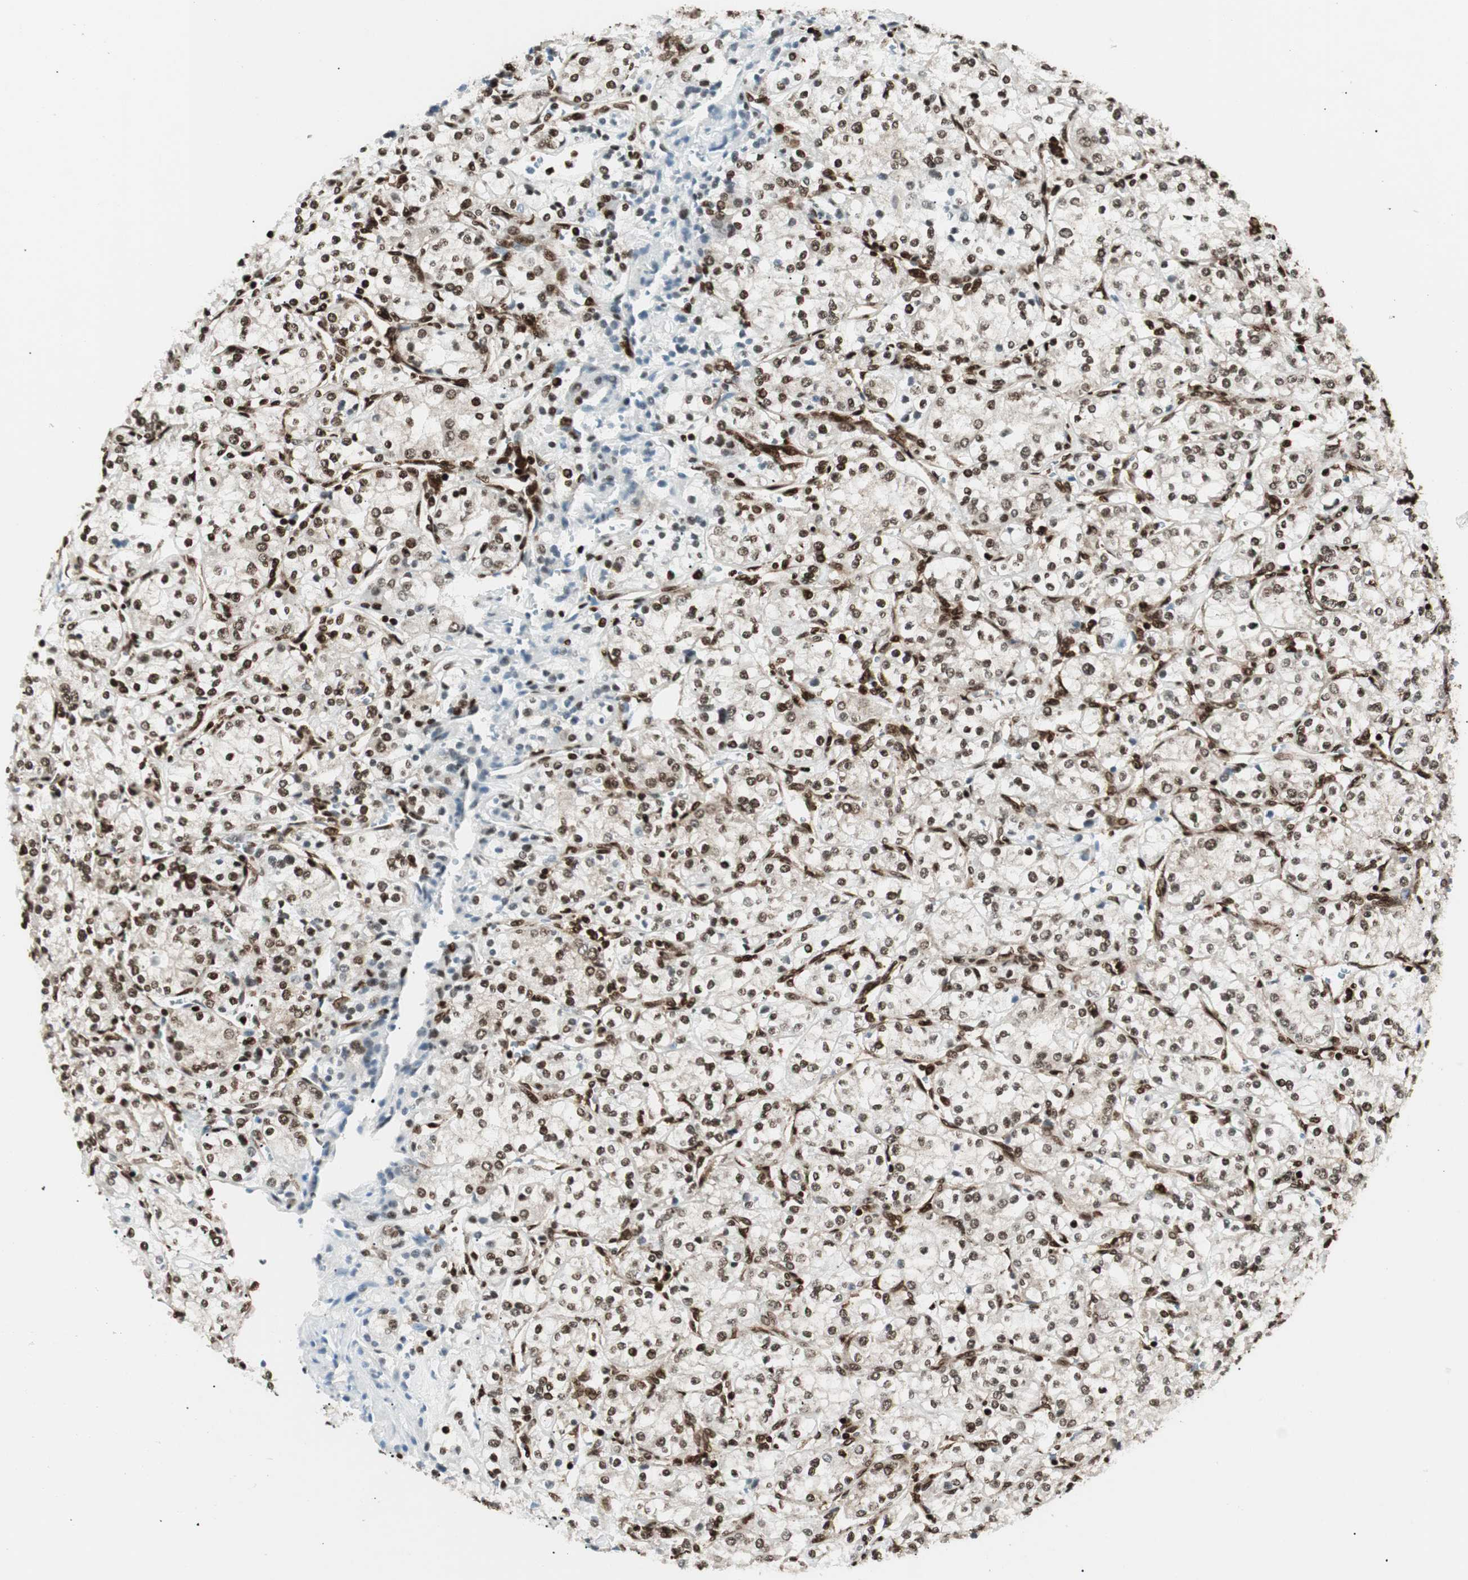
{"staining": {"intensity": "strong", "quantity": ">75%", "location": "nuclear"}, "tissue": "renal cancer", "cell_type": "Tumor cells", "image_type": "cancer", "snomed": [{"axis": "morphology", "description": "Adenocarcinoma, NOS"}, {"axis": "topography", "description": "Kidney"}], "caption": "Renal cancer stained with DAB (3,3'-diaminobenzidine) IHC displays high levels of strong nuclear positivity in about >75% of tumor cells.", "gene": "EWSR1", "patient": {"sex": "male", "age": 77}}